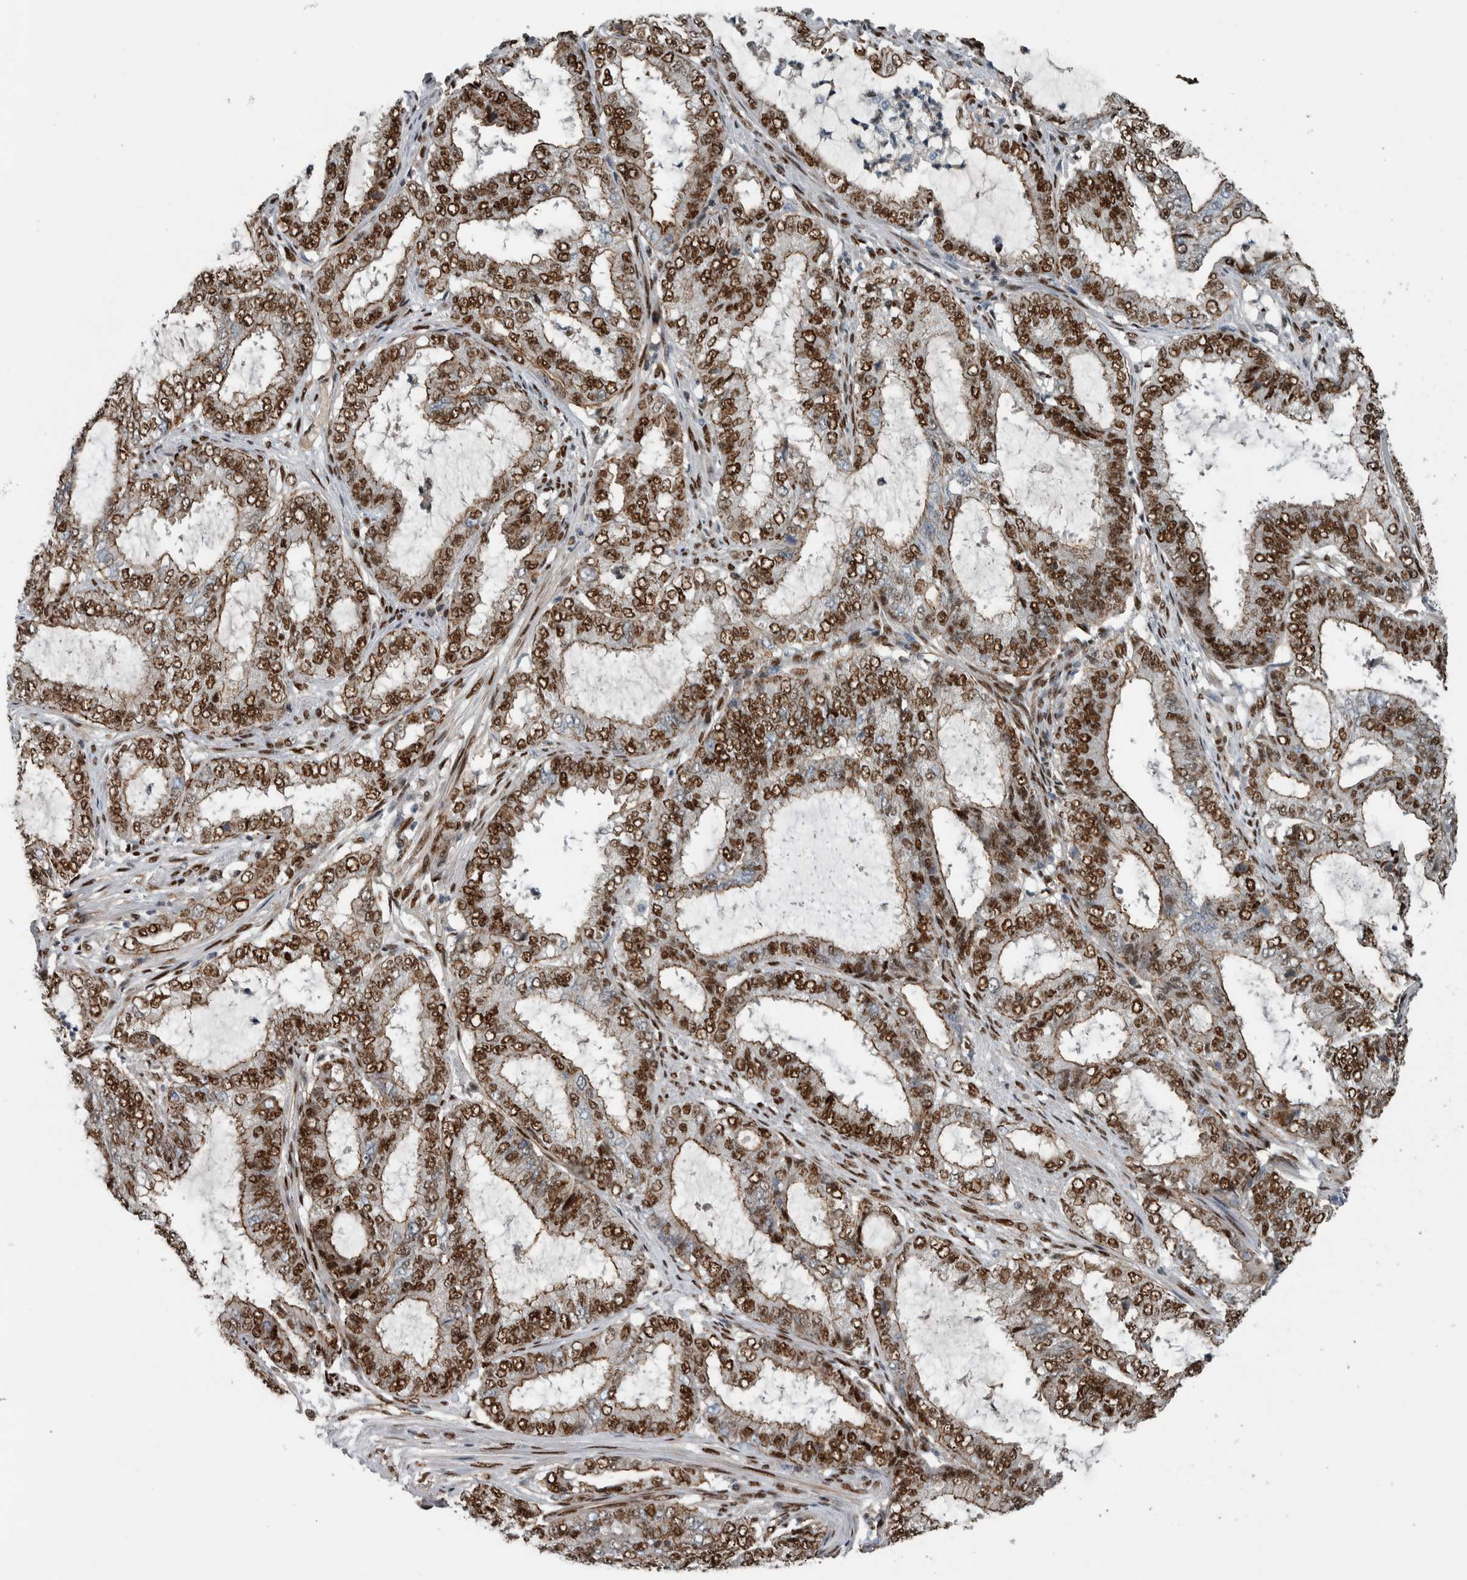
{"staining": {"intensity": "strong", "quantity": ">75%", "location": "nuclear"}, "tissue": "endometrial cancer", "cell_type": "Tumor cells", "image_type": "cancer", "snomed": [{"axis": "morphology", "description": "Adenocarcinoma, NOS"}, {"axis": "topography", "description": "Endometrium"}], "caption": "Immunohistochemistry (IHC) photomicrograph of endometrial cancer stained for a protein (brown), which displays high levels of strong nuclear staining in about >75% of tumor cells.", "gene": "FAM135B", "patient": {"sex": "female", "age": 51}}